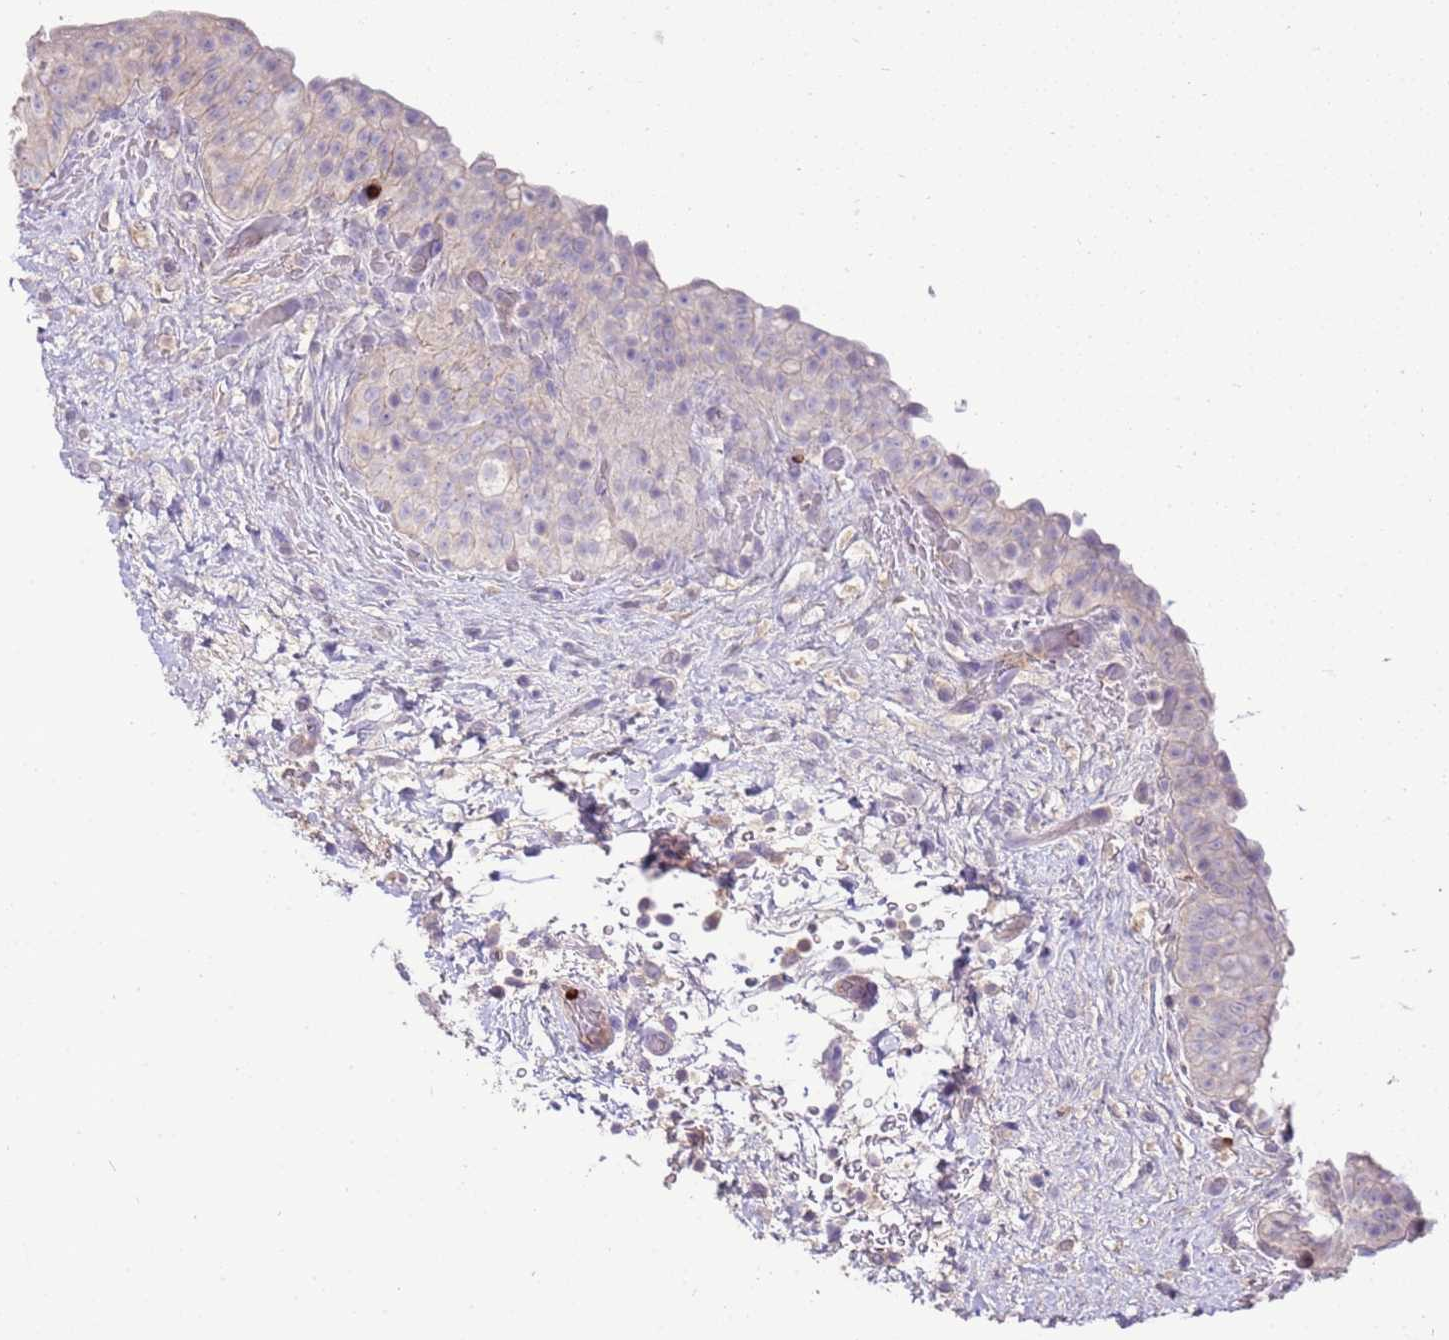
{"staining": {"intensity": "negative", "quantity": "none", "location": "none"}, "tissue": "urinary bladder", "cell_type": "Urothelial cells", "image_type": "normal", "snomed": [{"axis": "morphology", "description": "Normal tissue, NOS"}, {"axis": "topography", "description": "Urinary bladder"}], "caption": "Protein analysis of benign urinary bladder demonstrates no significant staining in urothelial cells. The staining is performed using DAB brown chromogen with nuclei counter-stained in using hematoxylin.", "gene": "IL2RG", "patient": {"sex": "male", "age": 69}}